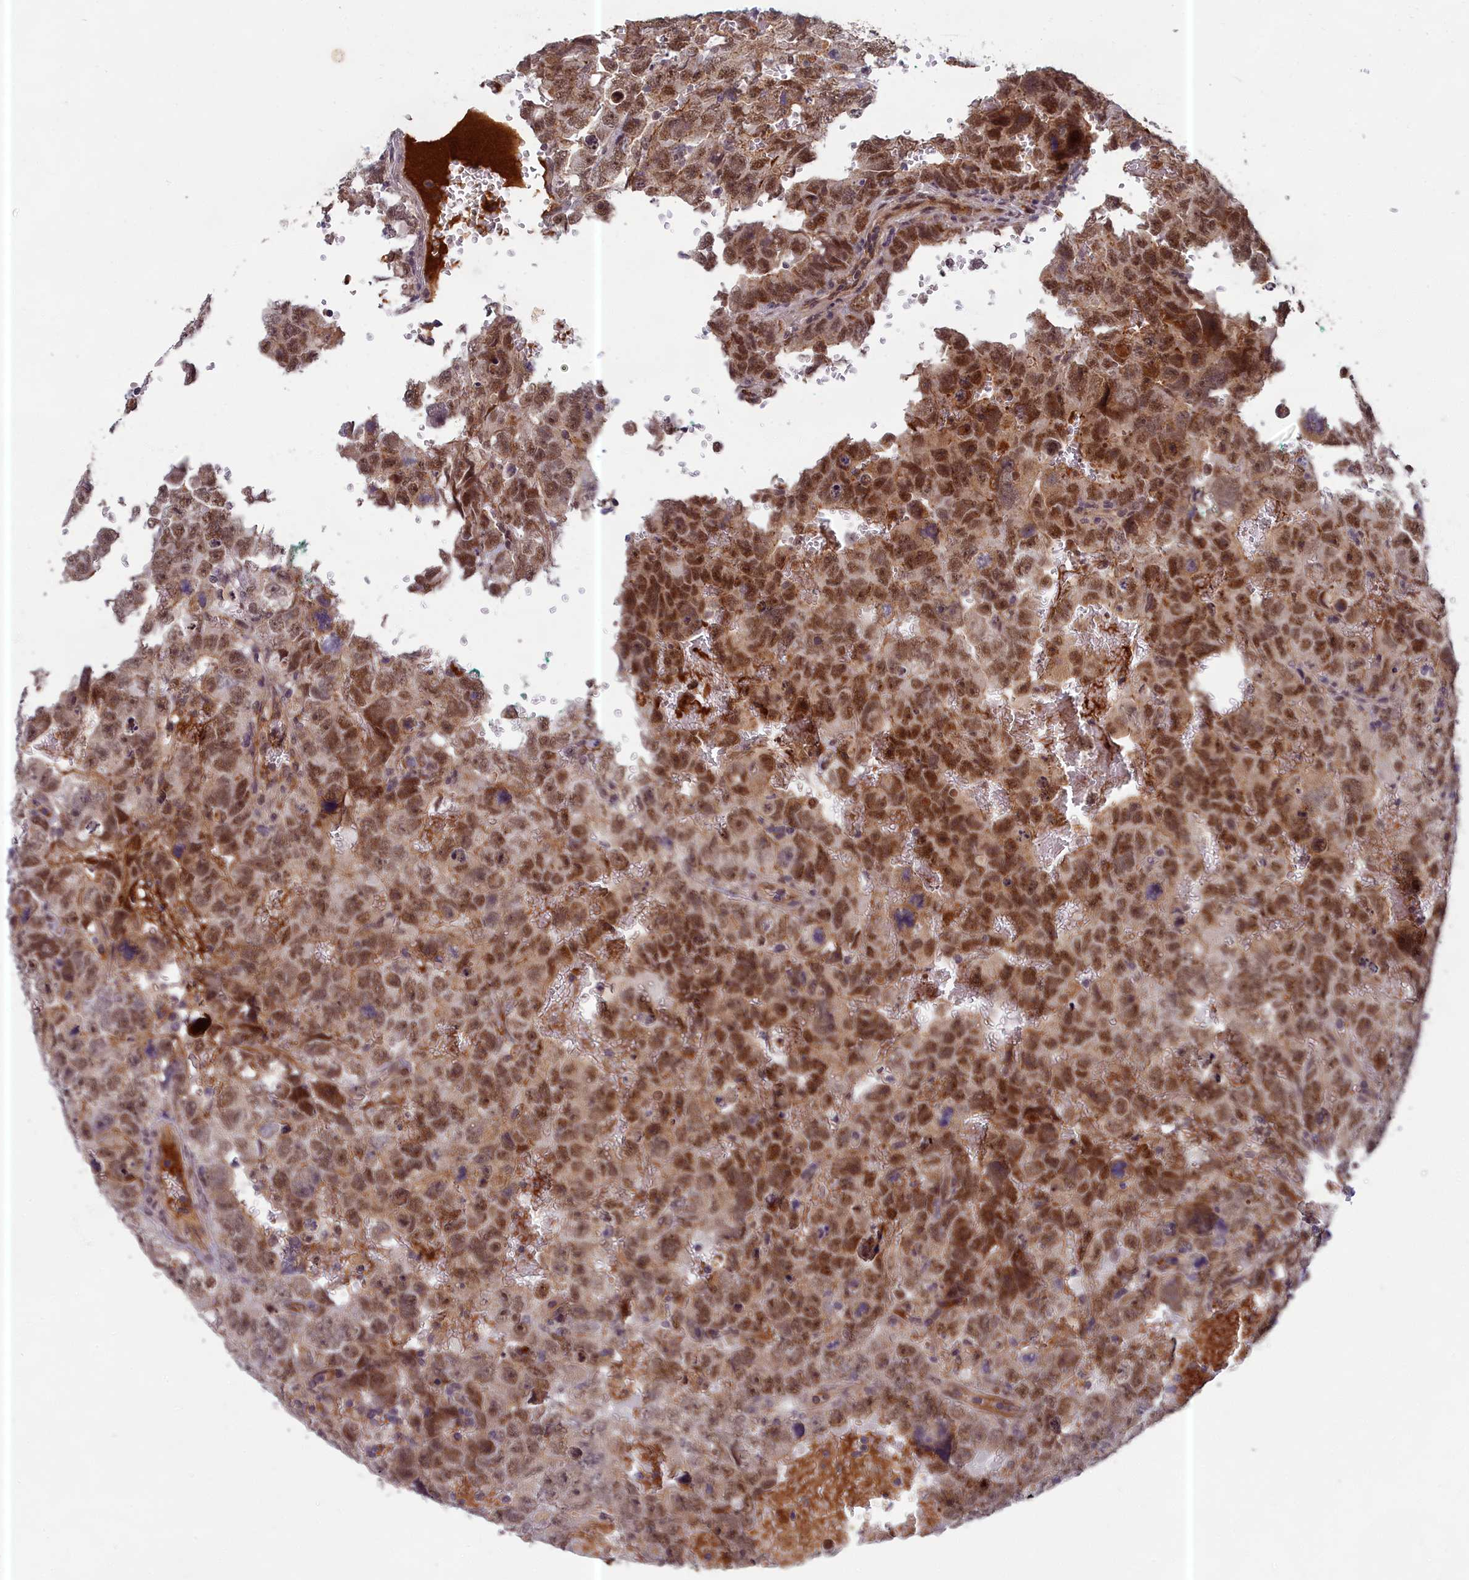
{"staining": {"intensity": "moderate", "quantity": ">75%", "location": "nuclear"}, "tissue": "testis cancer", "cell_type": "Tumor cells", "image_type": "cancer", "snomed": [{"axis": "morphology", "description": "Carcinoma, Embryonal, NOS"}, {"axis": "topography", "description": "Testis"}], "caption": "Brown immunohistochemical staining in testis embryonal carcinoma demonstrates moderate nuclear positivity in about >75% of tumor cells.", "gene": "EARS2", "patient": {"sex": "male", "age": 45}}